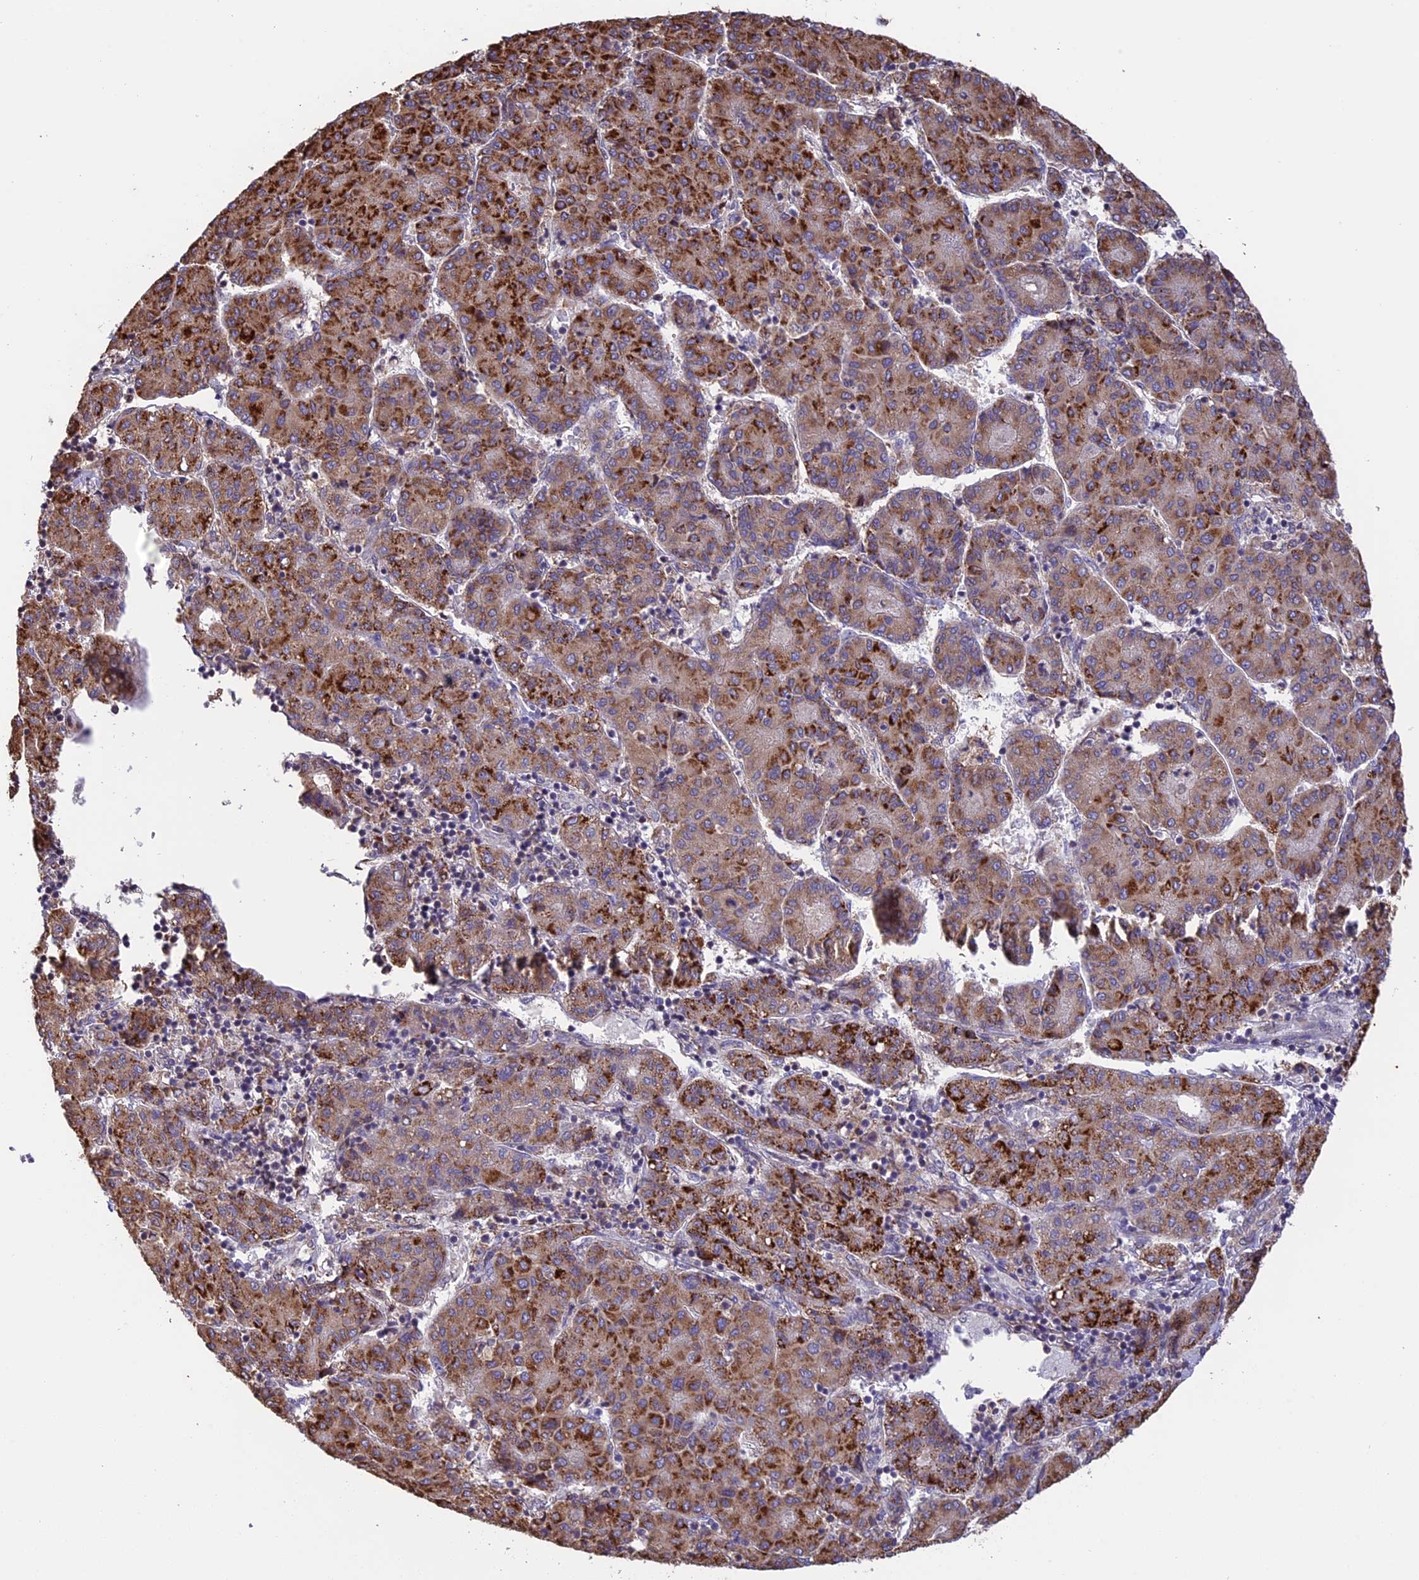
{"staining": {"intensity": "moderate", "quantity": ">75%", "location": "cytoplasmic/membranous"}, "tissue": "liver cancer", "cell_type": "Tumor cells", "image_type": "cancer", "snomed": [{"axis": "morphology", "description": "Carcinoma, Hepatocellular, NOS"}, {"axis": "topography", "description": "Liver"}], "caption": "IHC image of neoplastic tissue: liver hepatocellular carcinoma stained using immunohistochemistry displays medium levels of moderate protein expression localized specifically in the cytoplasmic/membranous of tumor cells, appearing as a cytoplasmic/membranous brown color.", "gene": "DMRTA2", "patient": {"sex": "male", "age": 65}}